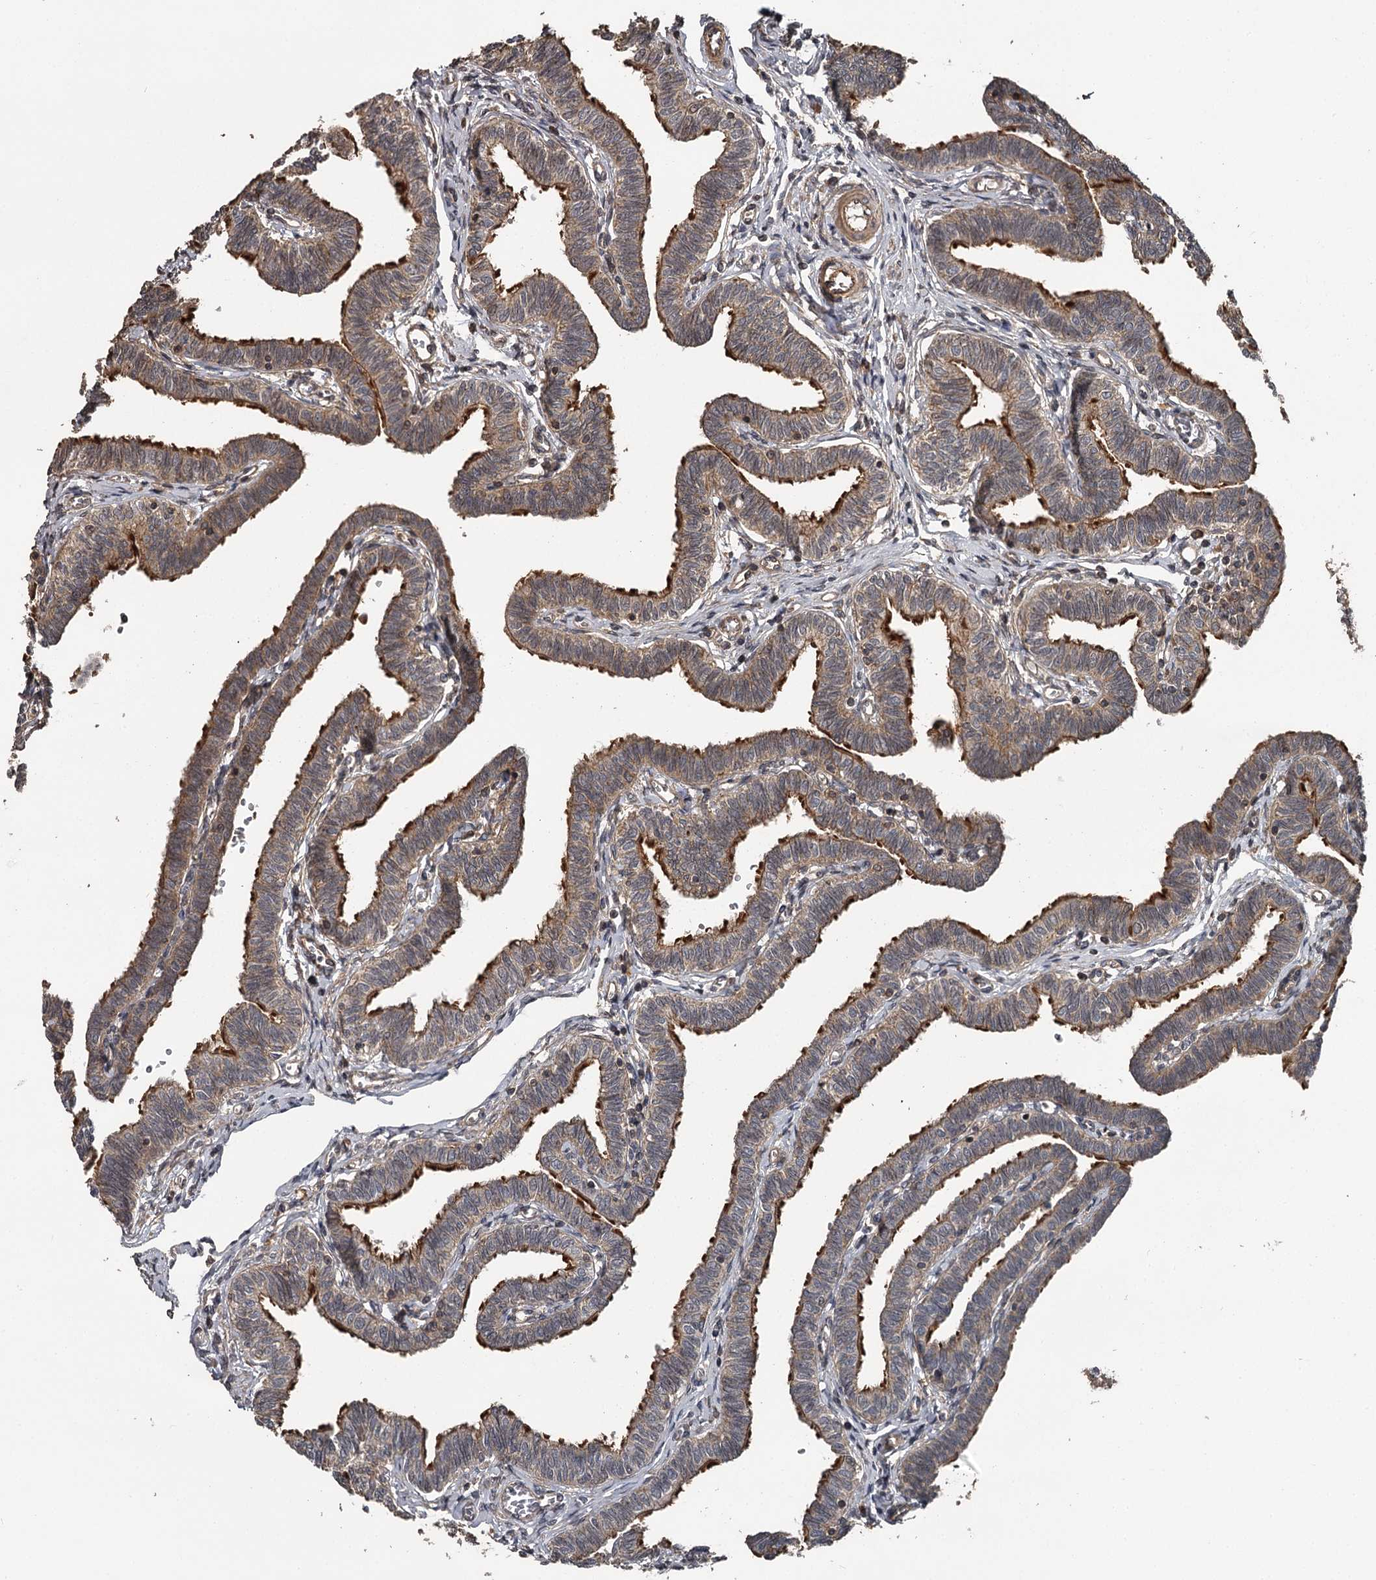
{"staining": {"intensity": "strong", "quantity": ">75%", "location": "cytoplasmic/membranous"}, "tissue": "fallopian tube", "cell_type": "Glandular cells", "image_type": "normal", "snomed": [{"axis": "morphology", "description": "Normal tissue, NOS"}, {"axis": "topography", "description": "Fallopian tube"}, {"axis": "topography", "description": "Ovary"}], "caption": "An immunohistochemistry image of benign tissue is shown. Protein staining in brown highlights strong cytoplasmic/membranous positivity in fallopian tube within glandular cells. Using DAB (3,3'-diaminobenzidine) (brown) and hematoxylin (blue) stains, captured at high magnification using brightfield microscopy.", "gene": "RAB21", "patient": {"sex": "female", "age": 23}}